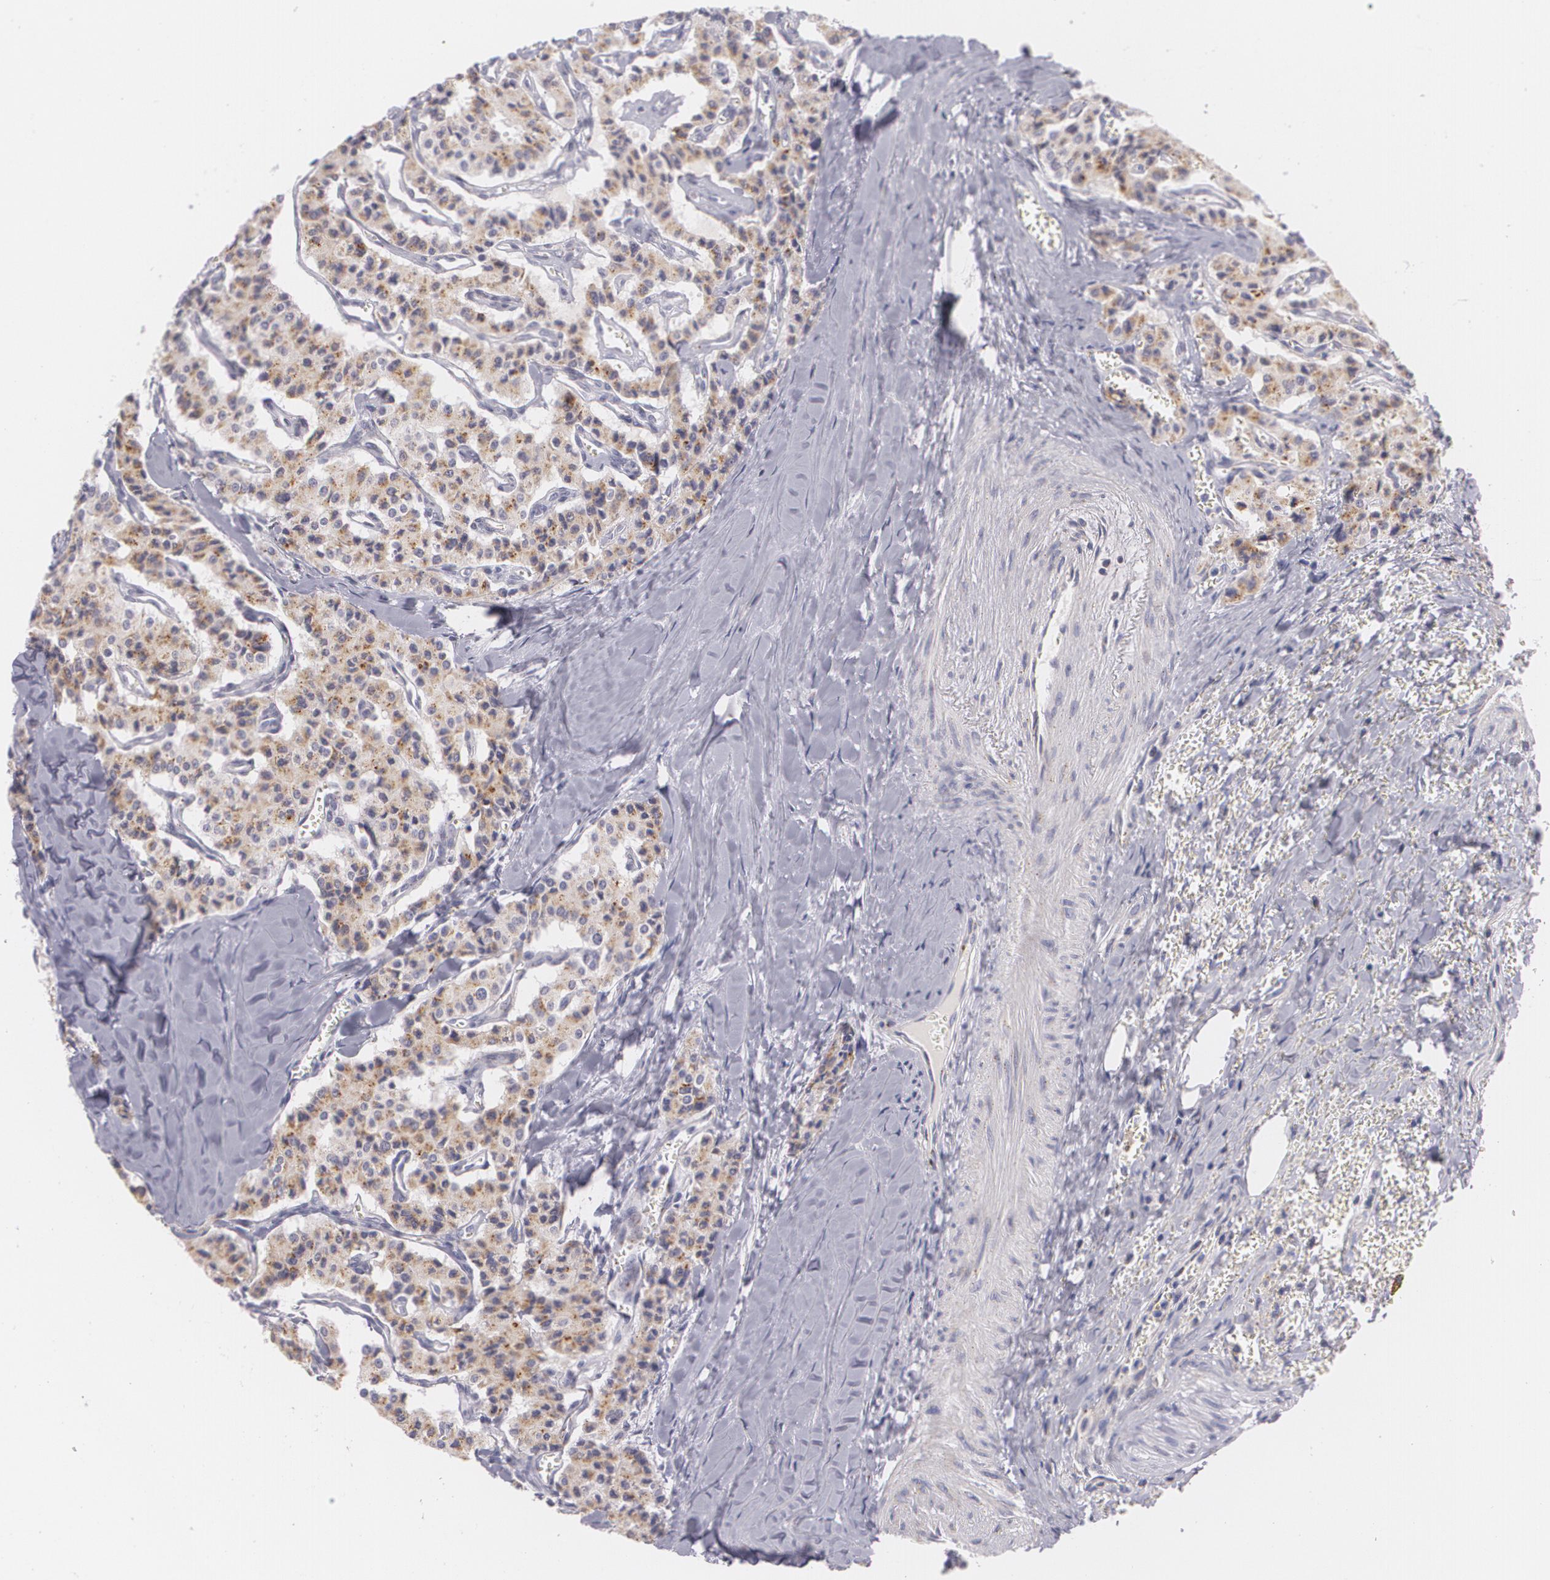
{"staining": {"intensity": "weak", "quantity": ">75%", "location": "cytoplasmic/membranous"}, "tissue": "carcinoid", "cell_type": "Tumor cells", "image_type": "cancer", "snomed": [{"axis": "morphology", "description": "Carcinoid, malignant, NOS"}, {"axis": "topography", "description": "Bronchus"}], "caption": "A photomicrograph of carcinoid stained for a protein exhibits weak cytoplasmic/membranous brown staining in tumor cells.", "gene": "CILK1", "patient": {"sex": "male", "age": 55}}